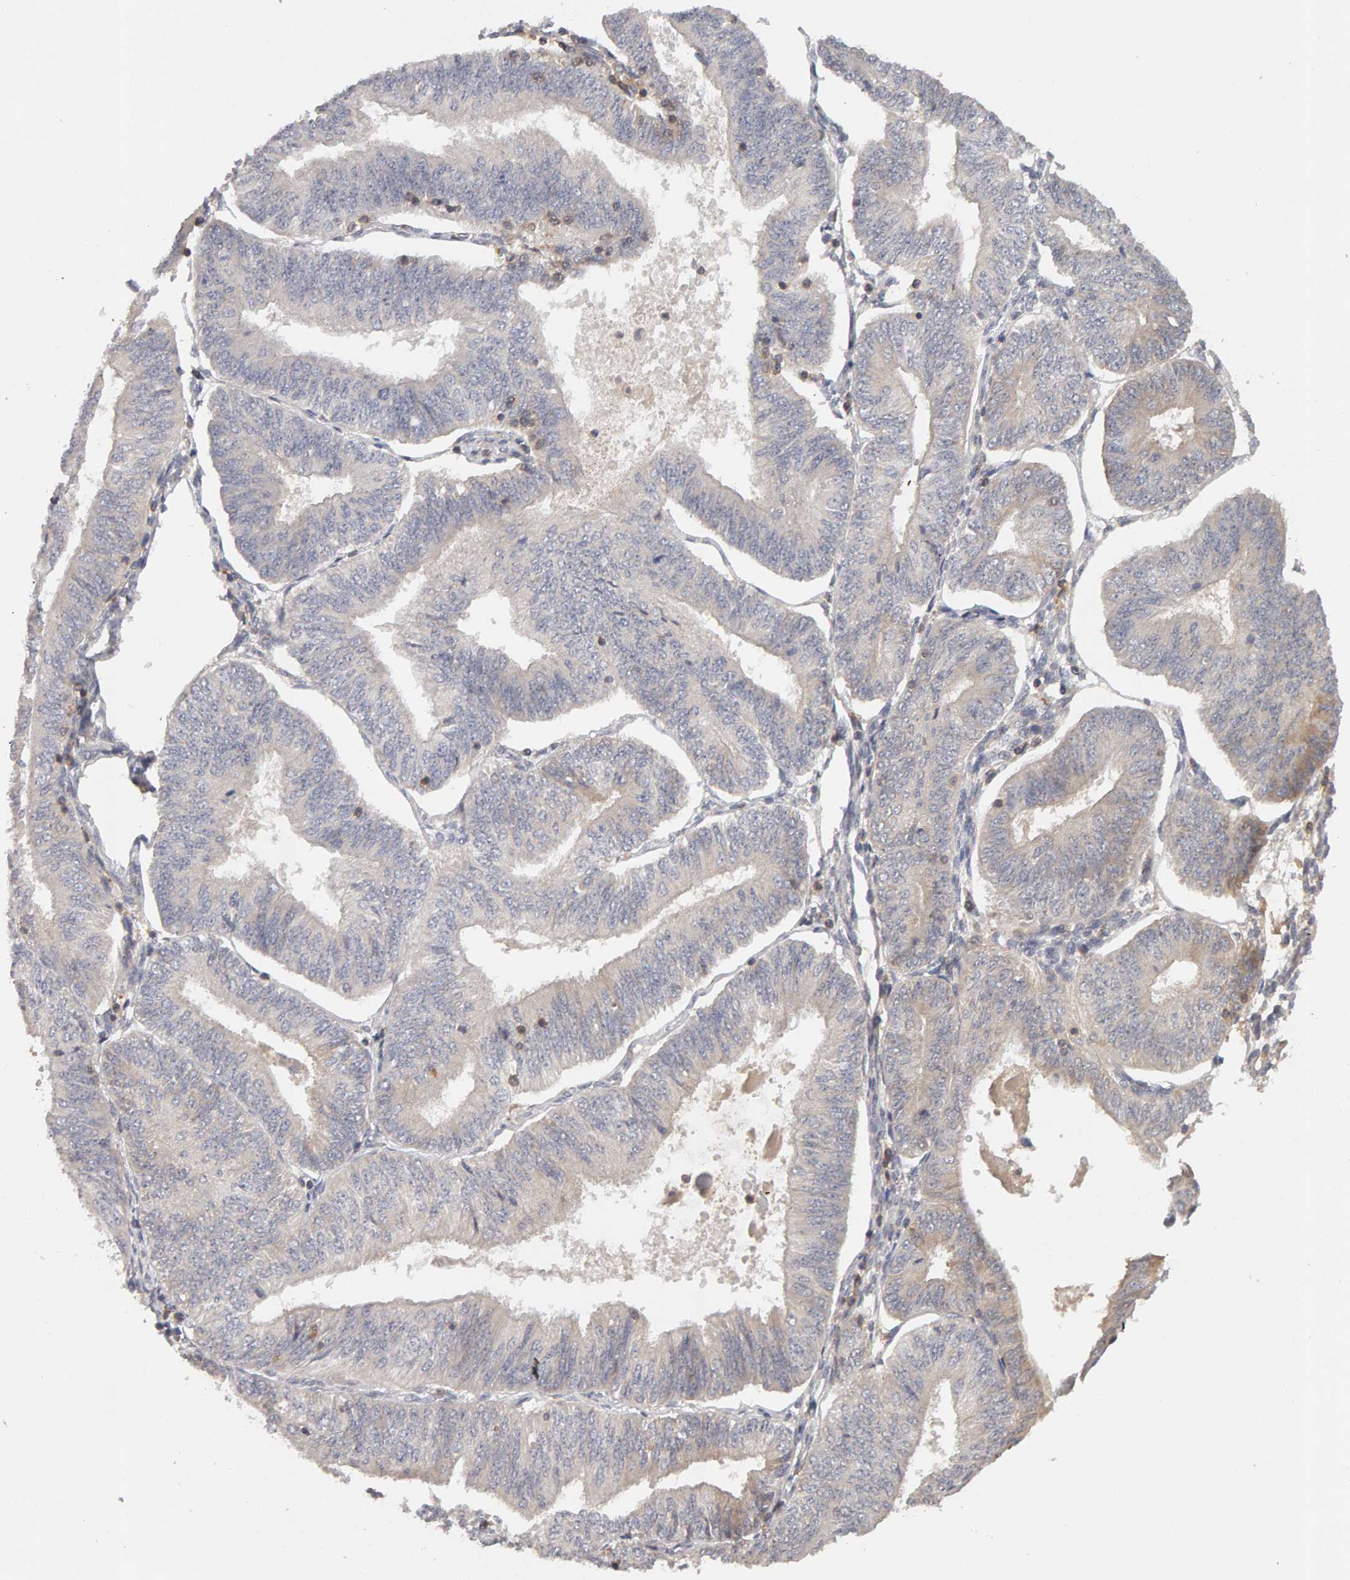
{"staining": {"intensity": "weak", "quantity": "<25%", "location": "cytoplasmic/membranous"}, "tissue": "endometrial cancer", "cell_type": "Tumor cells", "image_type": "cancer", "snomed": [{"axis": "morphology", "description": "Adenocarcinoma, NOS"}, {"axis": "topography", "description": "Endometrium"}], "caption": "Immunohistochemical staining of endometrial cancer demonstrates no significant staining in tumor cells.", "gene": "NUDCD1", "patient": {"sex": "female", "age": 58}}